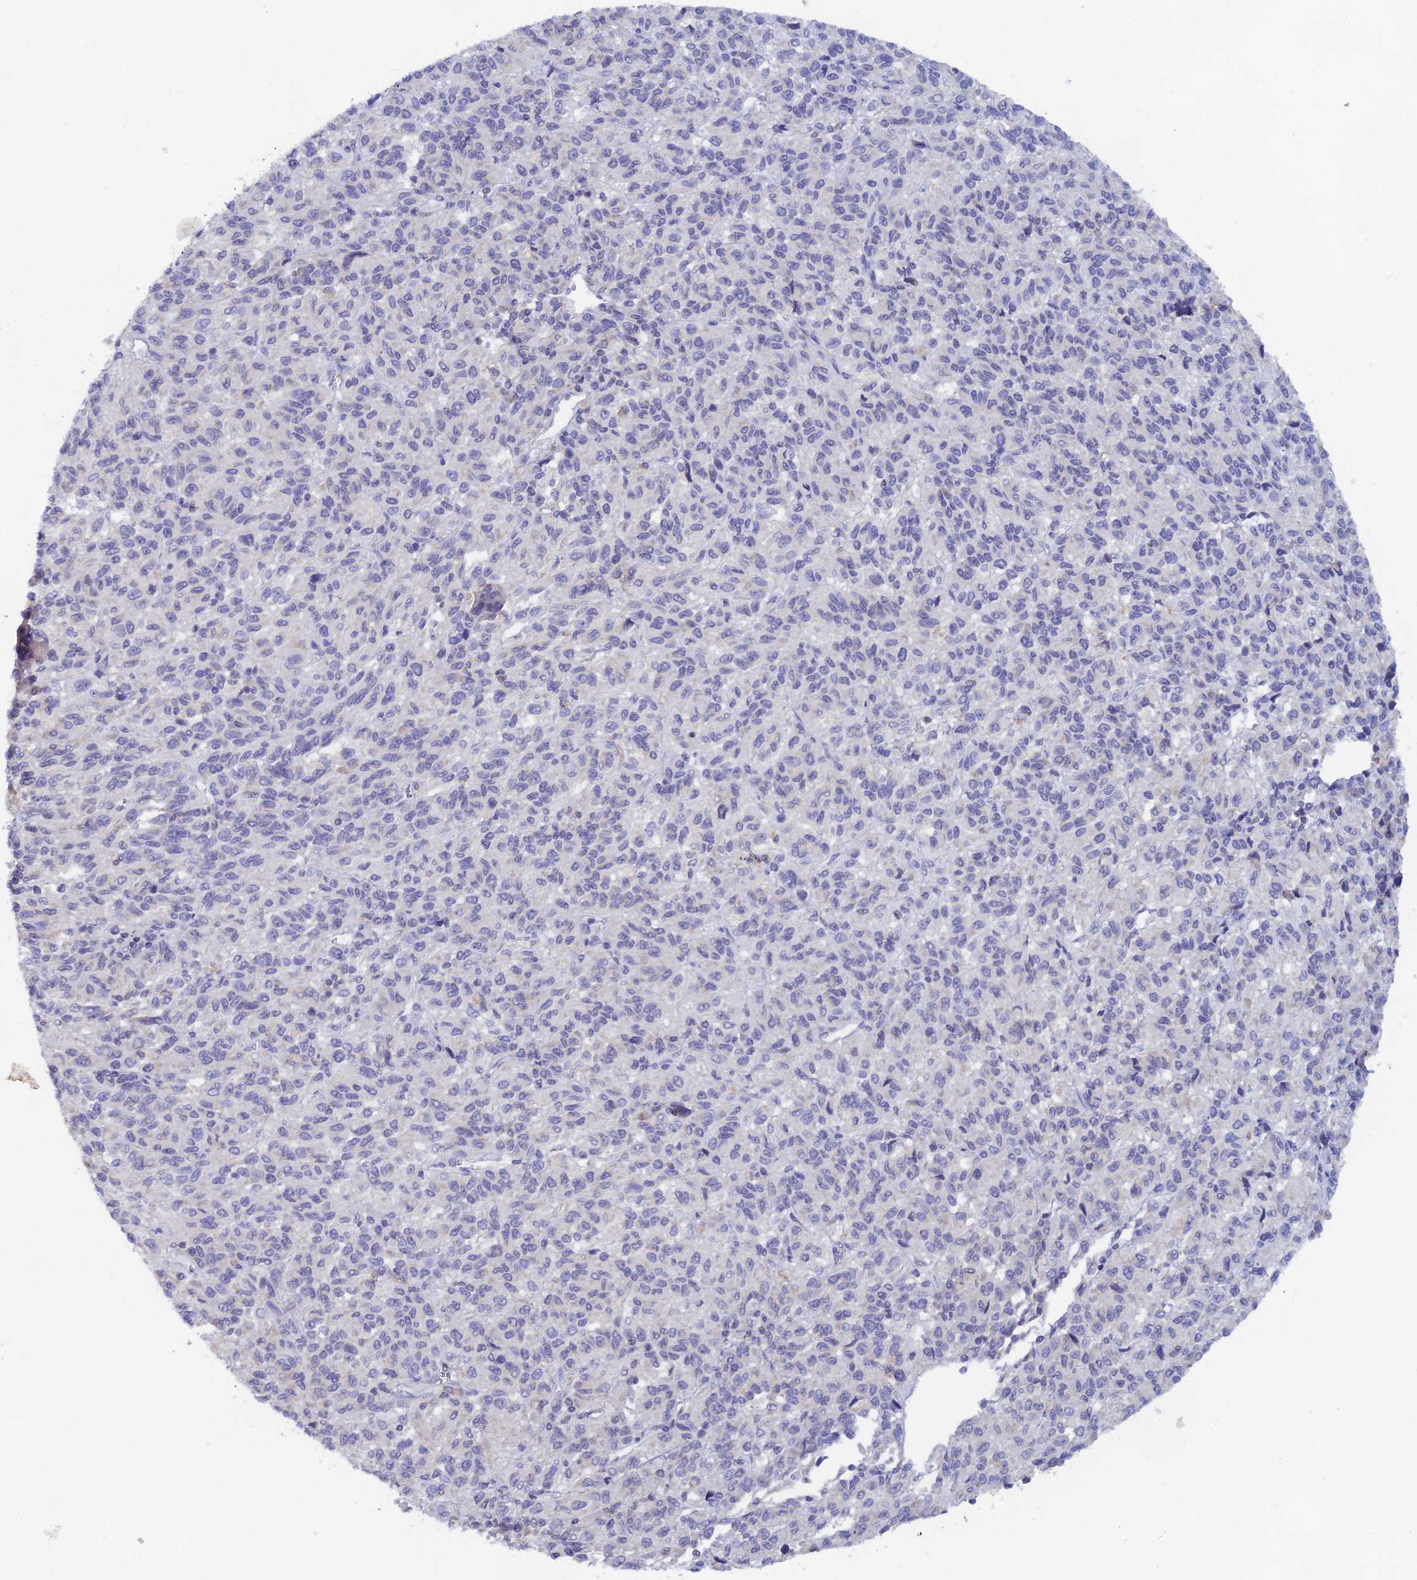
{"staining": {"intensity": "negative", "quantity": "none", "location": "none"}, "tissue": "melanoma", "cell_type": "Tumor cells", "image_type": "cancer", "snomed": [{"axis": "morphology", "description": "Malignant melanoma, Metastatic site"}, {"axis": "topography", "description": "Lung"}], "caption": "Melanoma was stained to show a protein in brown. There is no significant staining in tumor cells.", "gene": "LRIF1", "patient": {"sex": "male", "age": 64}}